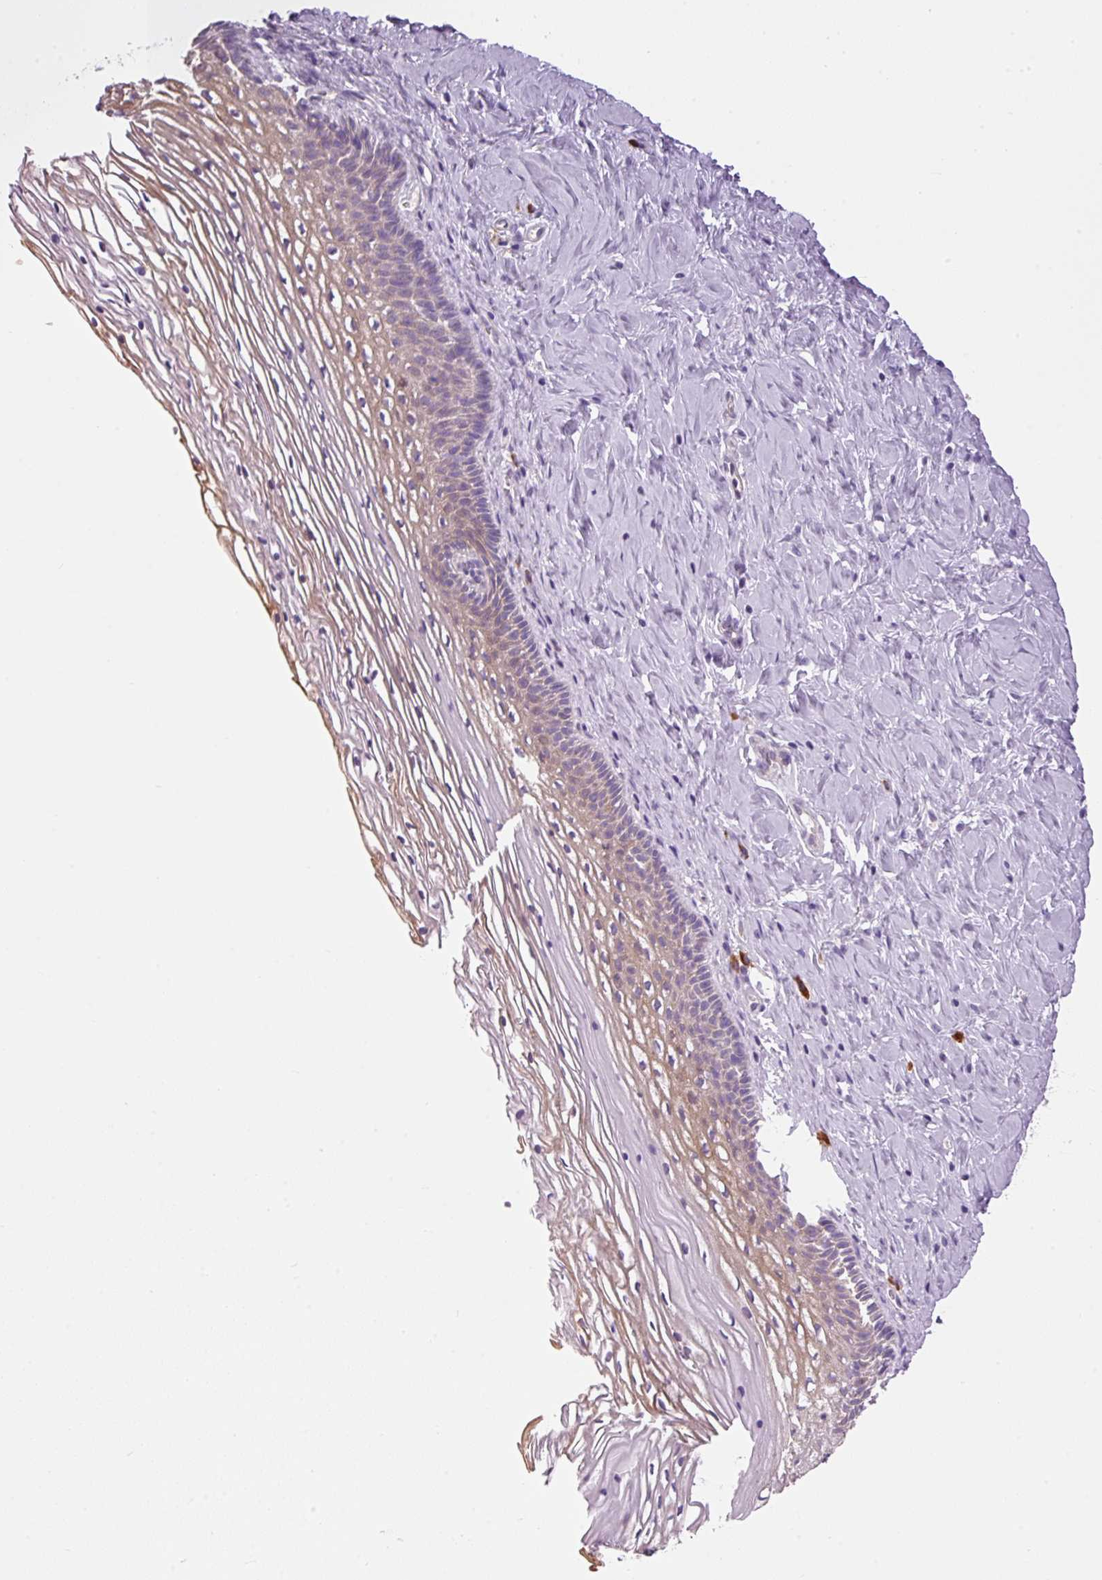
{"staining": {"intensity": "negative", "quantity": "none", "location": "none"}, "tissue": "cervix", "cell_type": "Glandular cells", "image_type": "normal", "snomed": [{"axis": "morphology", "description": "Normal tissue, NOS"}, {"axis": "topography", "description": "Cervix"}], "caption": "The histopathology image displays no significant staining in glandular cells of cervix. (Brightfield microscopy of DAB (3,3'-diaminobenzidine) immunohistochemistry at high magnification).", "gene": "PNPLA5", "patient": {"sex": "female", "age": 36}}